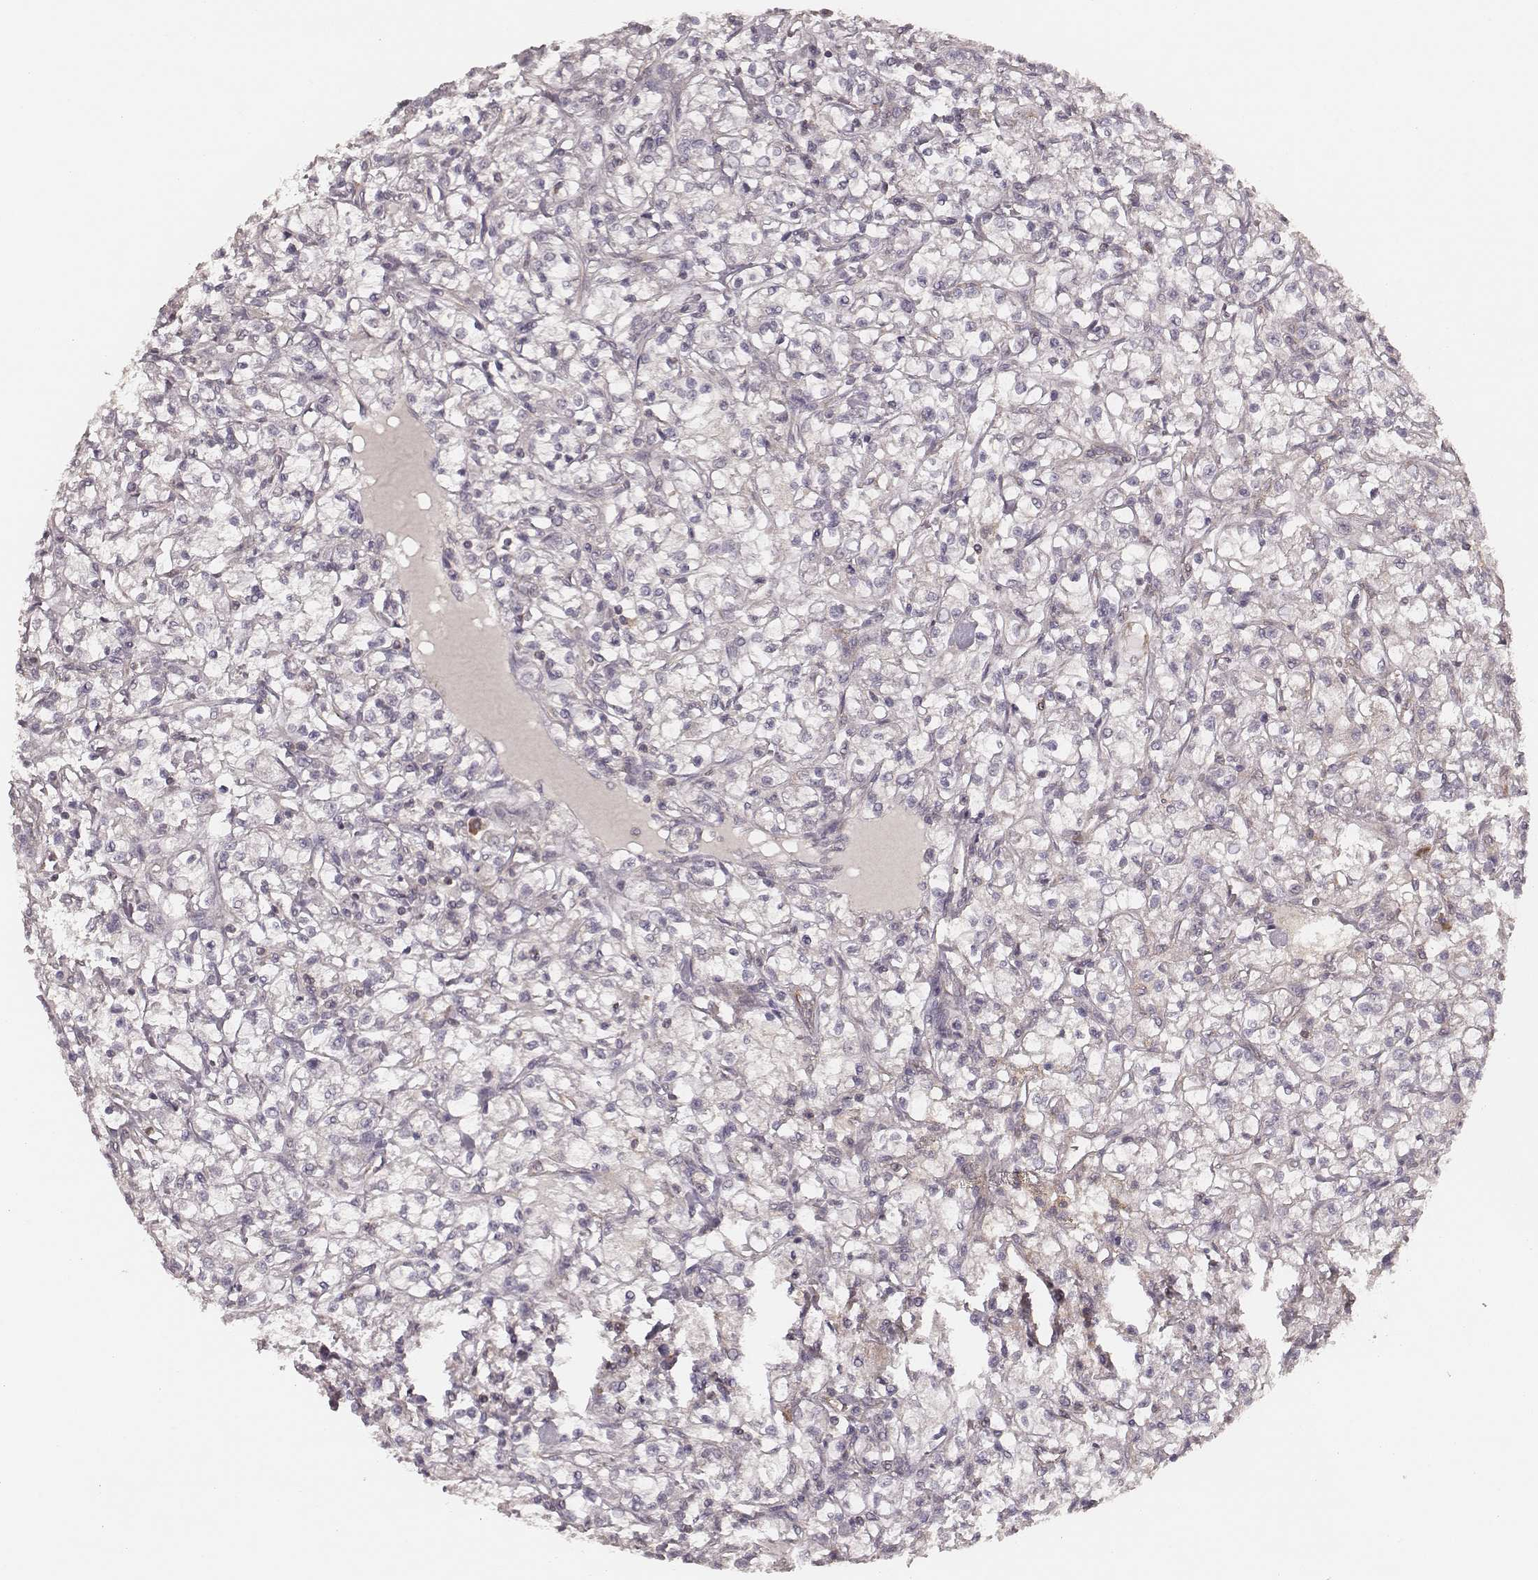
{"staining": {"intensity": "weak", "quantity": "<25%", "location": "cytoplasmic/membranous"}, "tissue": "renal cancer", "cell_type": "Tumor cells", "image_type": "cancer", "snomed": [{"axis": "morphology", "description": "Adenocarcinoma, NOS"}, {"axis": "topography", "description": "Kidney"}], "caption": "This image is of renal cancer stained with IHC to label a protein in brown with the nuclei are counter-stained blue. There is no positivity in tumor cells.", "gene": "CARS1", "patient": {"sex": "female", "age": 59}}